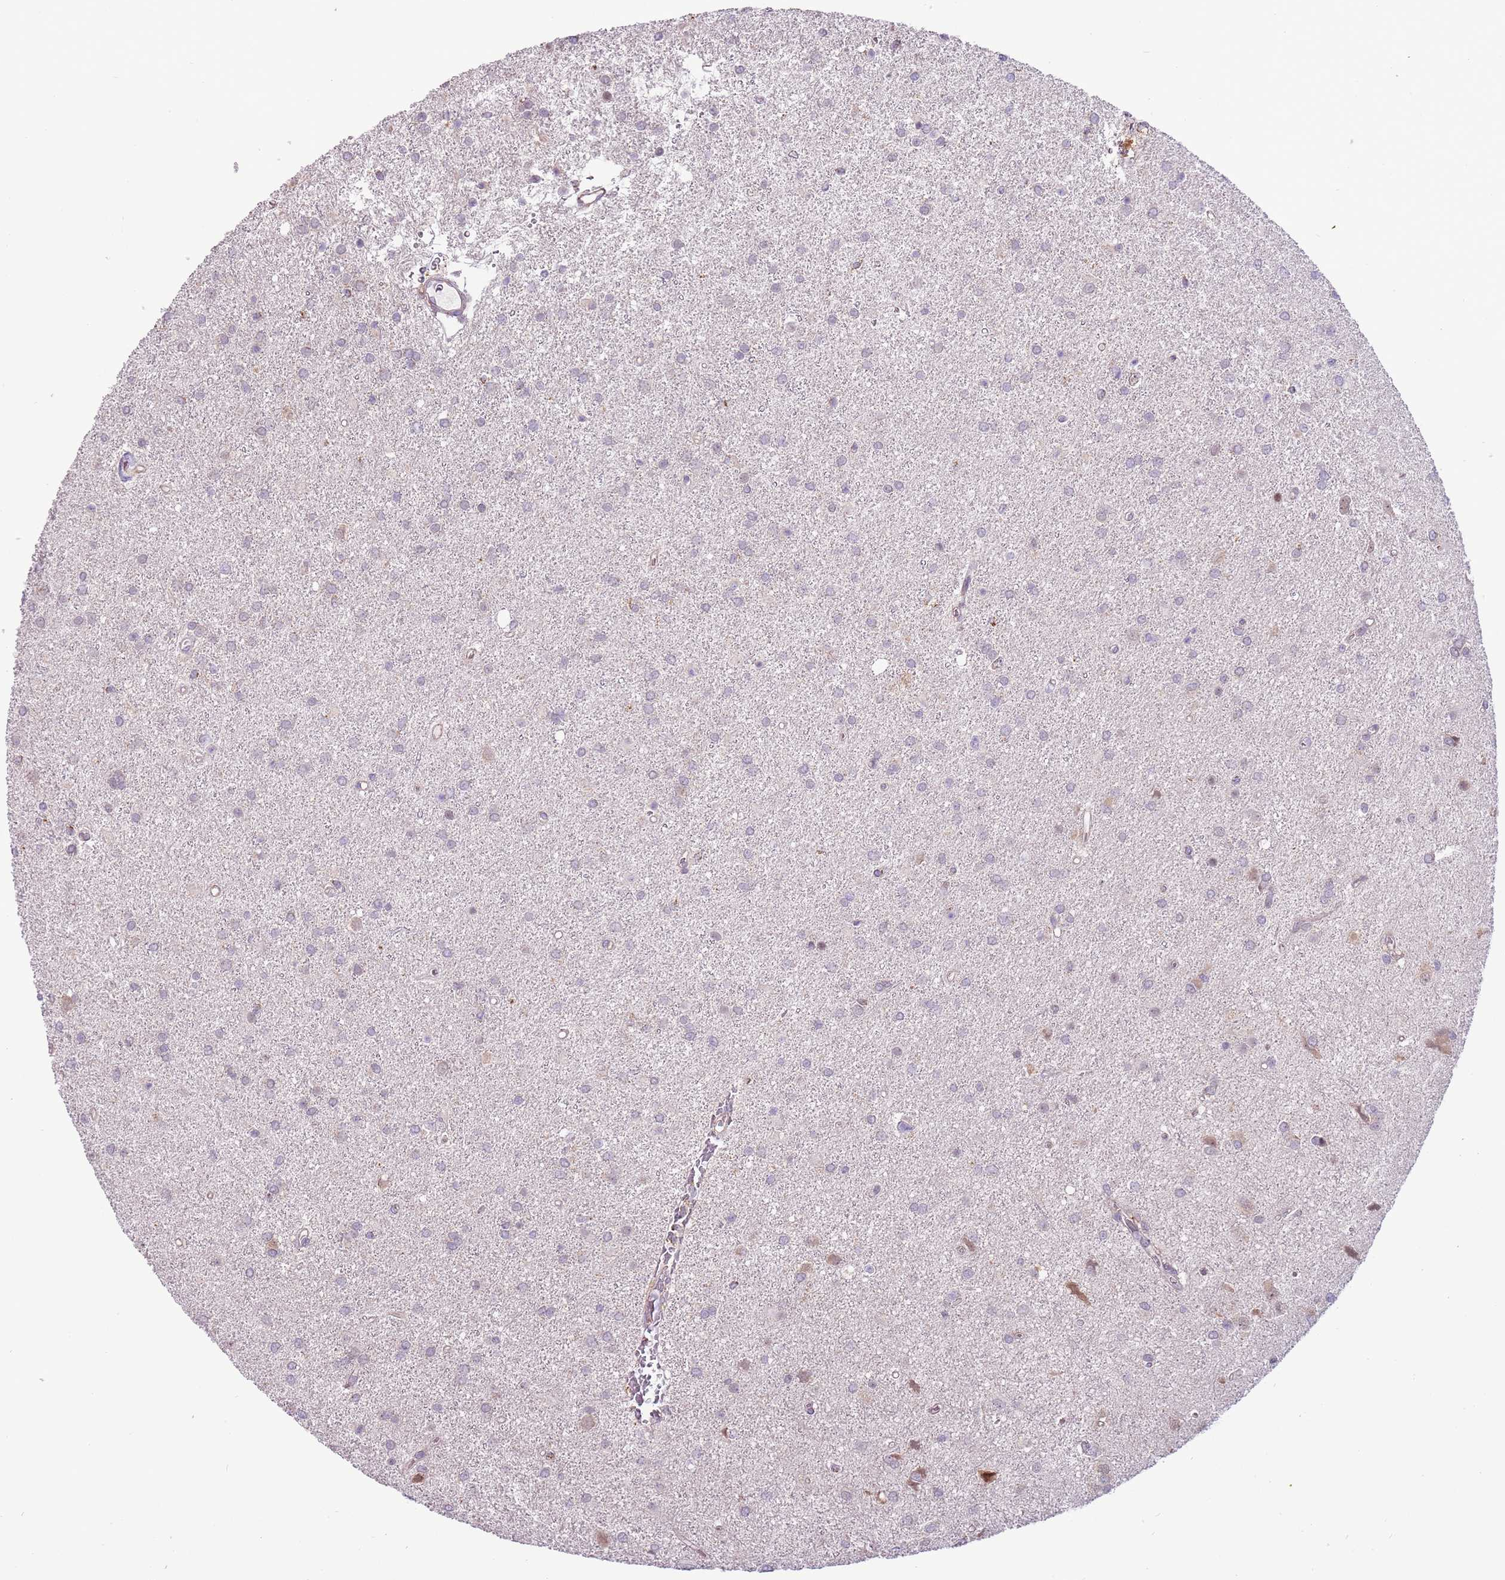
{"staining": {"intensity": "negative", "quantity": "none", "location": "none"}, "tissue": "glioma", "cell_type": "Tumor cells", "image_type": "cancer", "snomed": [{"axis": "morphology", "description": "Glioma, malignant, High grade"}, {"axis": "topography", "description": "Brain"}], "caption": "Human glioma stained for a protein using immunohistochemistry shows no staining in tumor cells.", "gene": "MLLT11", "patient": {"sex": "female", "age": 50}}